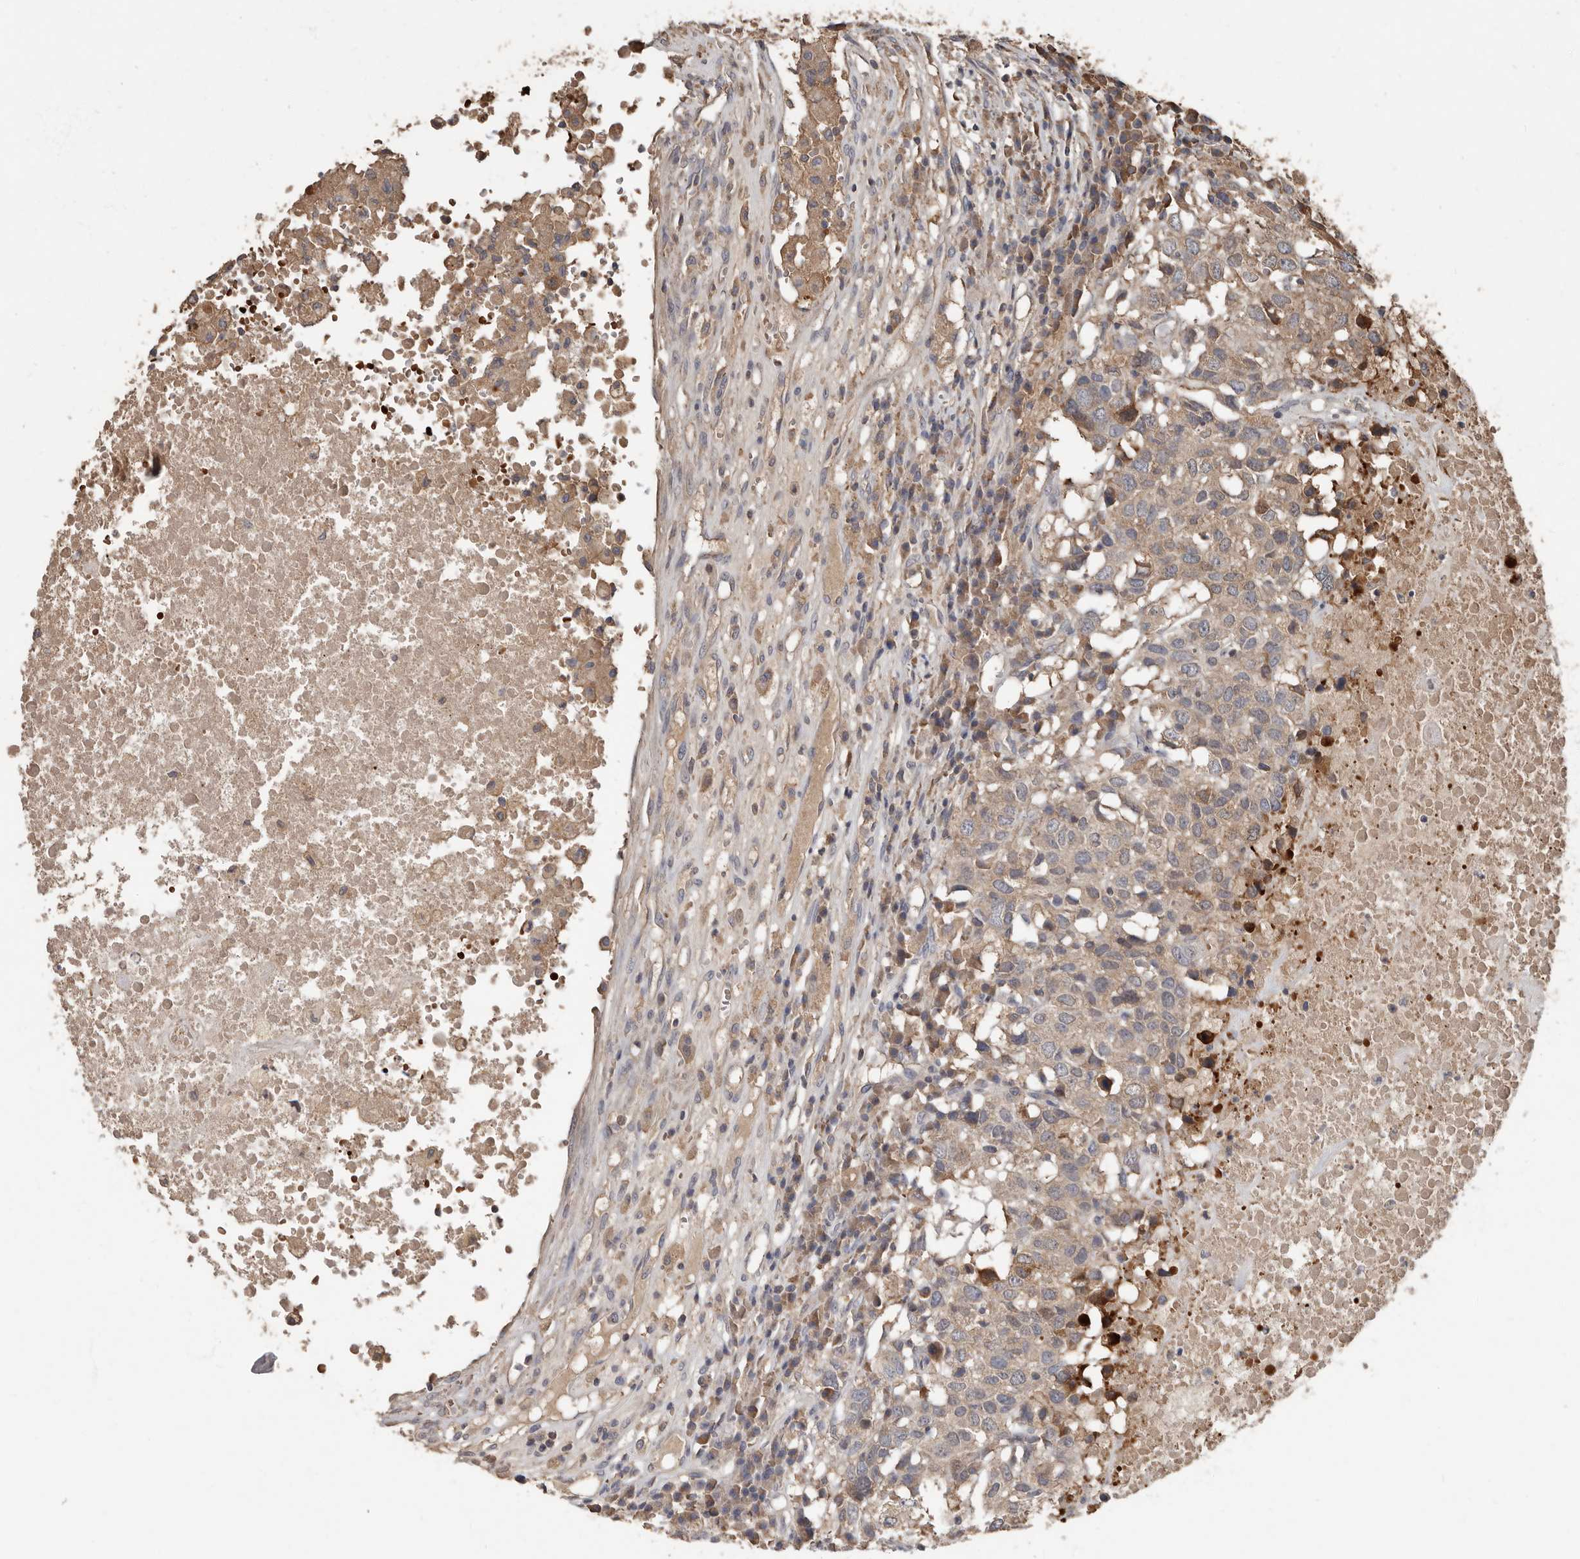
{"staining": {"intensity": "weak", "quantity": ">75%", "location": "cytoplasmic/membranous"}, "tissue": "head and neck cancer", "cell_type": "Tumor cells", "image_type": "cancer", "snomed": [{"axis": "morphology", "description": "Squamous cell carcinoma, NOS"}, {"axis": "topography", "description": "Head-Neck"}], "caption": "Weak cytoplasmic/membranous protein staining is identified in about >75% of tumor cells in head and neck squamous cell carcinoma. (Stains: DAB (3,3'-diaminobenzidine) in brown, nuclei in blue, Microscopy: brightfield microscopy at high magnification).", "gene": "KIF26B", "patient": {"sex": "male", "age": 66}}